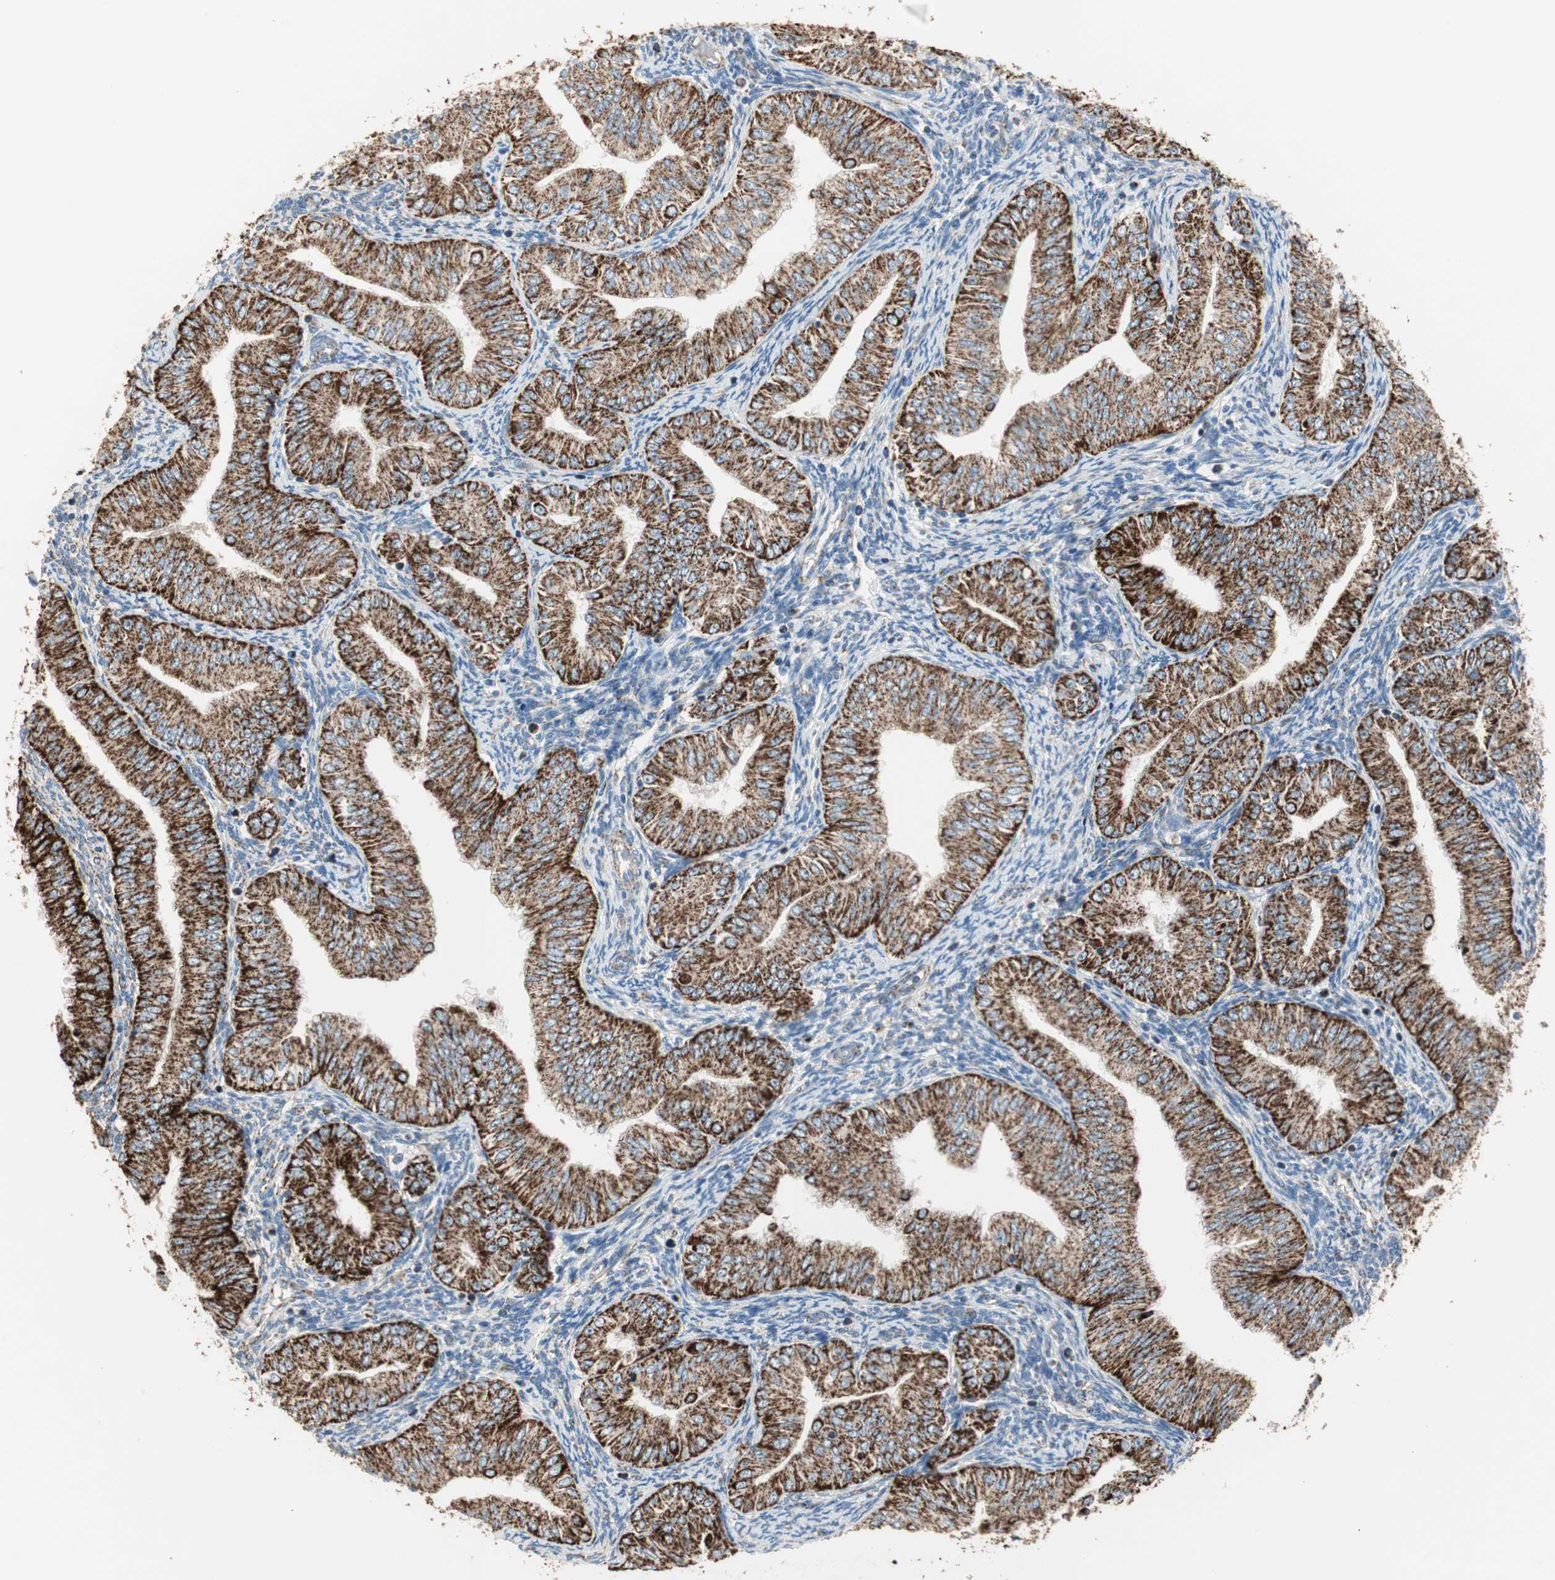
{"staining": {"intensity": "strong", "quantity": ">75%", "location": "cytoplasmic/membranous"}, "tissue": "endometrial cancer", "cell_type": "Tumor cells", "image_type": "cancer", "snomed": [{"axis": "morphology", "description": "Normal tissue, NOS"}, {"axis": "morphology", "description": "Adenocarcinoma, NOS"}, {"axis": "topography", "description": "Endometrium"}], "caption": "A photomicrograph of human adenocarcinoma (endometrial) stained for a protein displays strong cytoplasmic/membranous brown staining in tumor cells. (Brightfield microscopy of DAB IHC at high magnification).", "gene": "TST", "patient": {"sex": "female", "age": 53}}